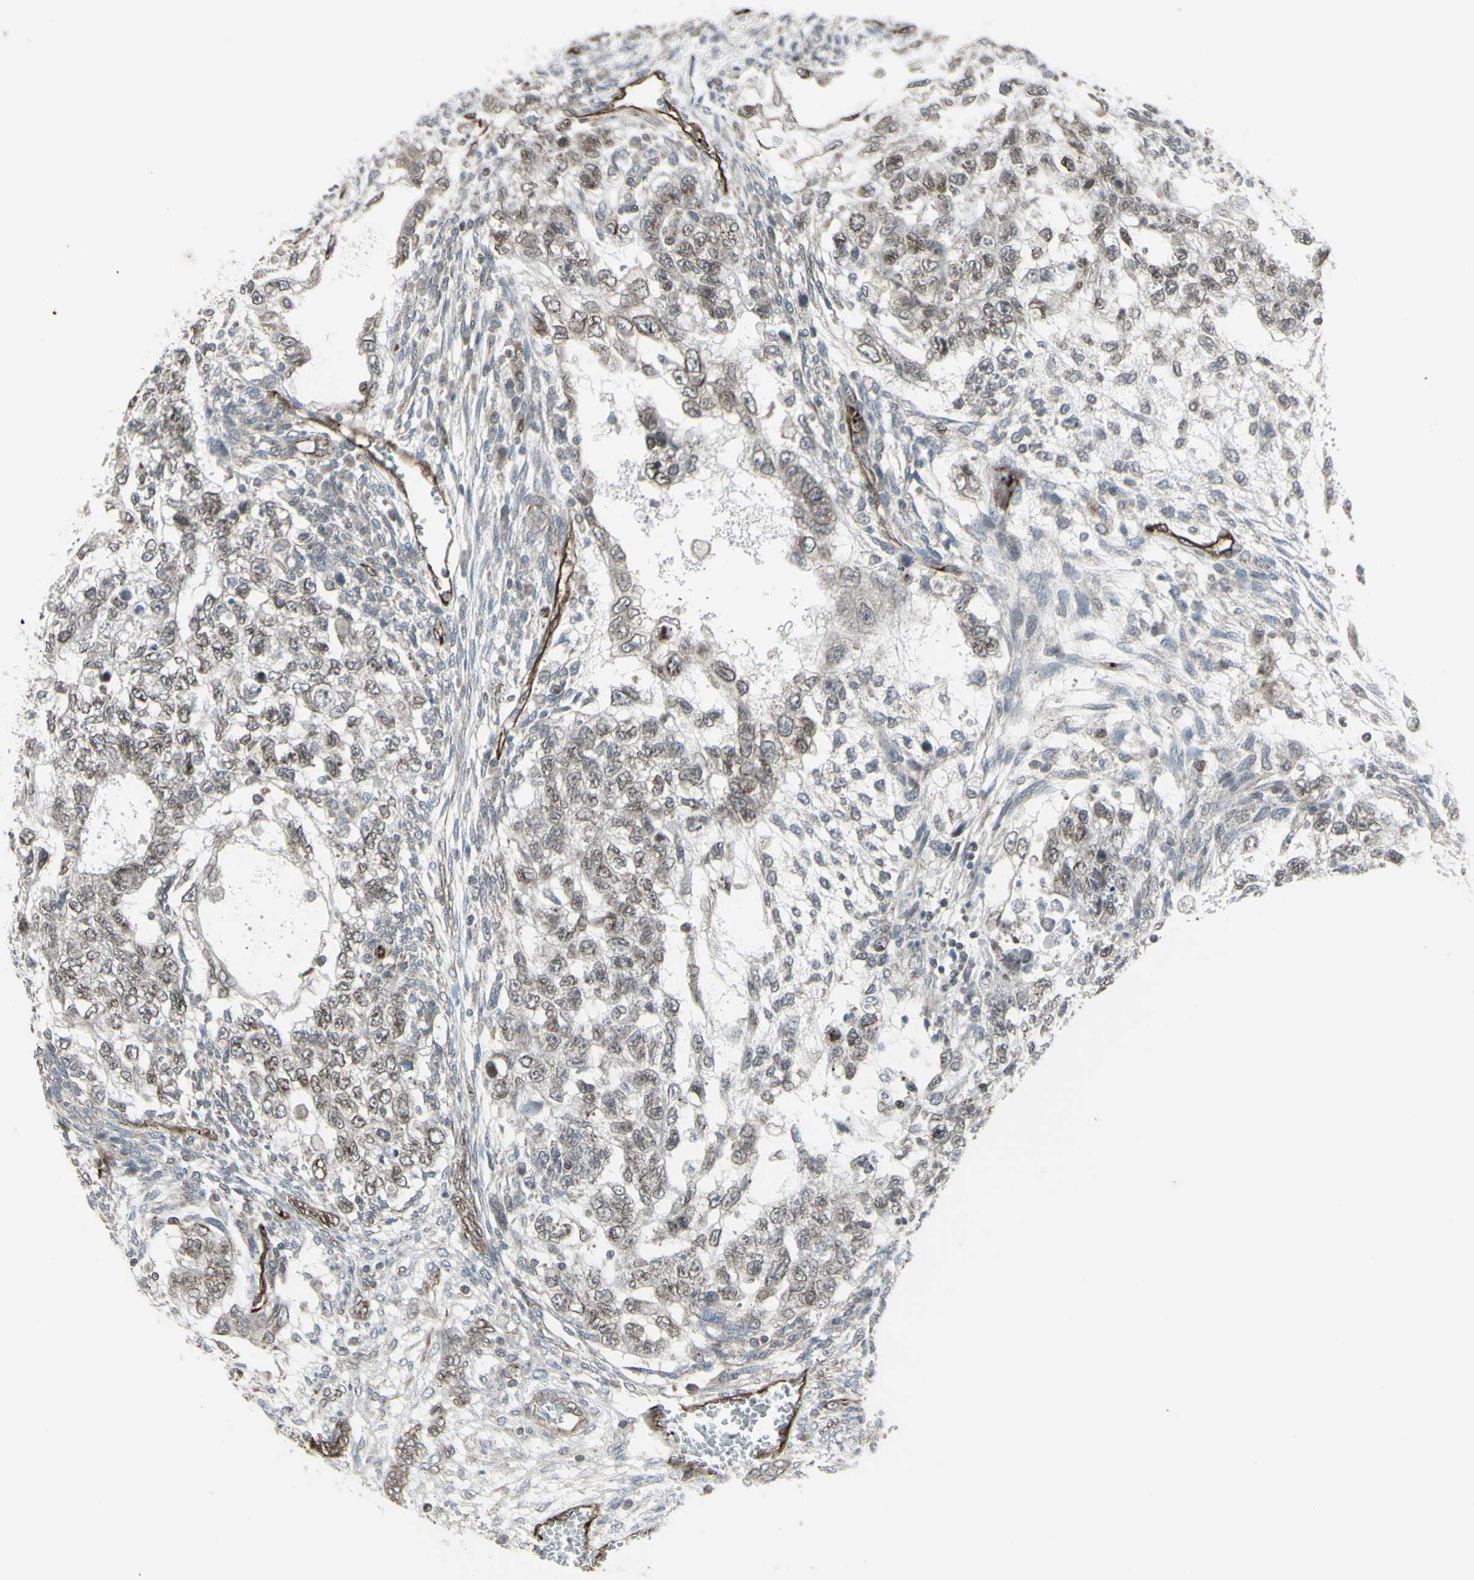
{"staining": {"intensity": "weak", "quantity": ">75%", "location": "cytoplasmic/membranous,nuclear"}, "tissue": "testis cancer", "cell_type": "Tumor cells", "image_type": "cancer", "snomed": [{"axis": "morphology", "description": "Normal tissue, NOS"}, {"axis": "morphology", "description": "Carcinoma, Embryonal, NOS"}, {"axis": "topography", "description": "Testis"}], "caption": "Human testis cancer stained for a protein (brown) exhibits weak cytoplasmic/membranous and nuclear positive expression in approximately >75% of tumor cells.", "gene": "DTX3L", "patient": {"sex": "male", "age": 36}}